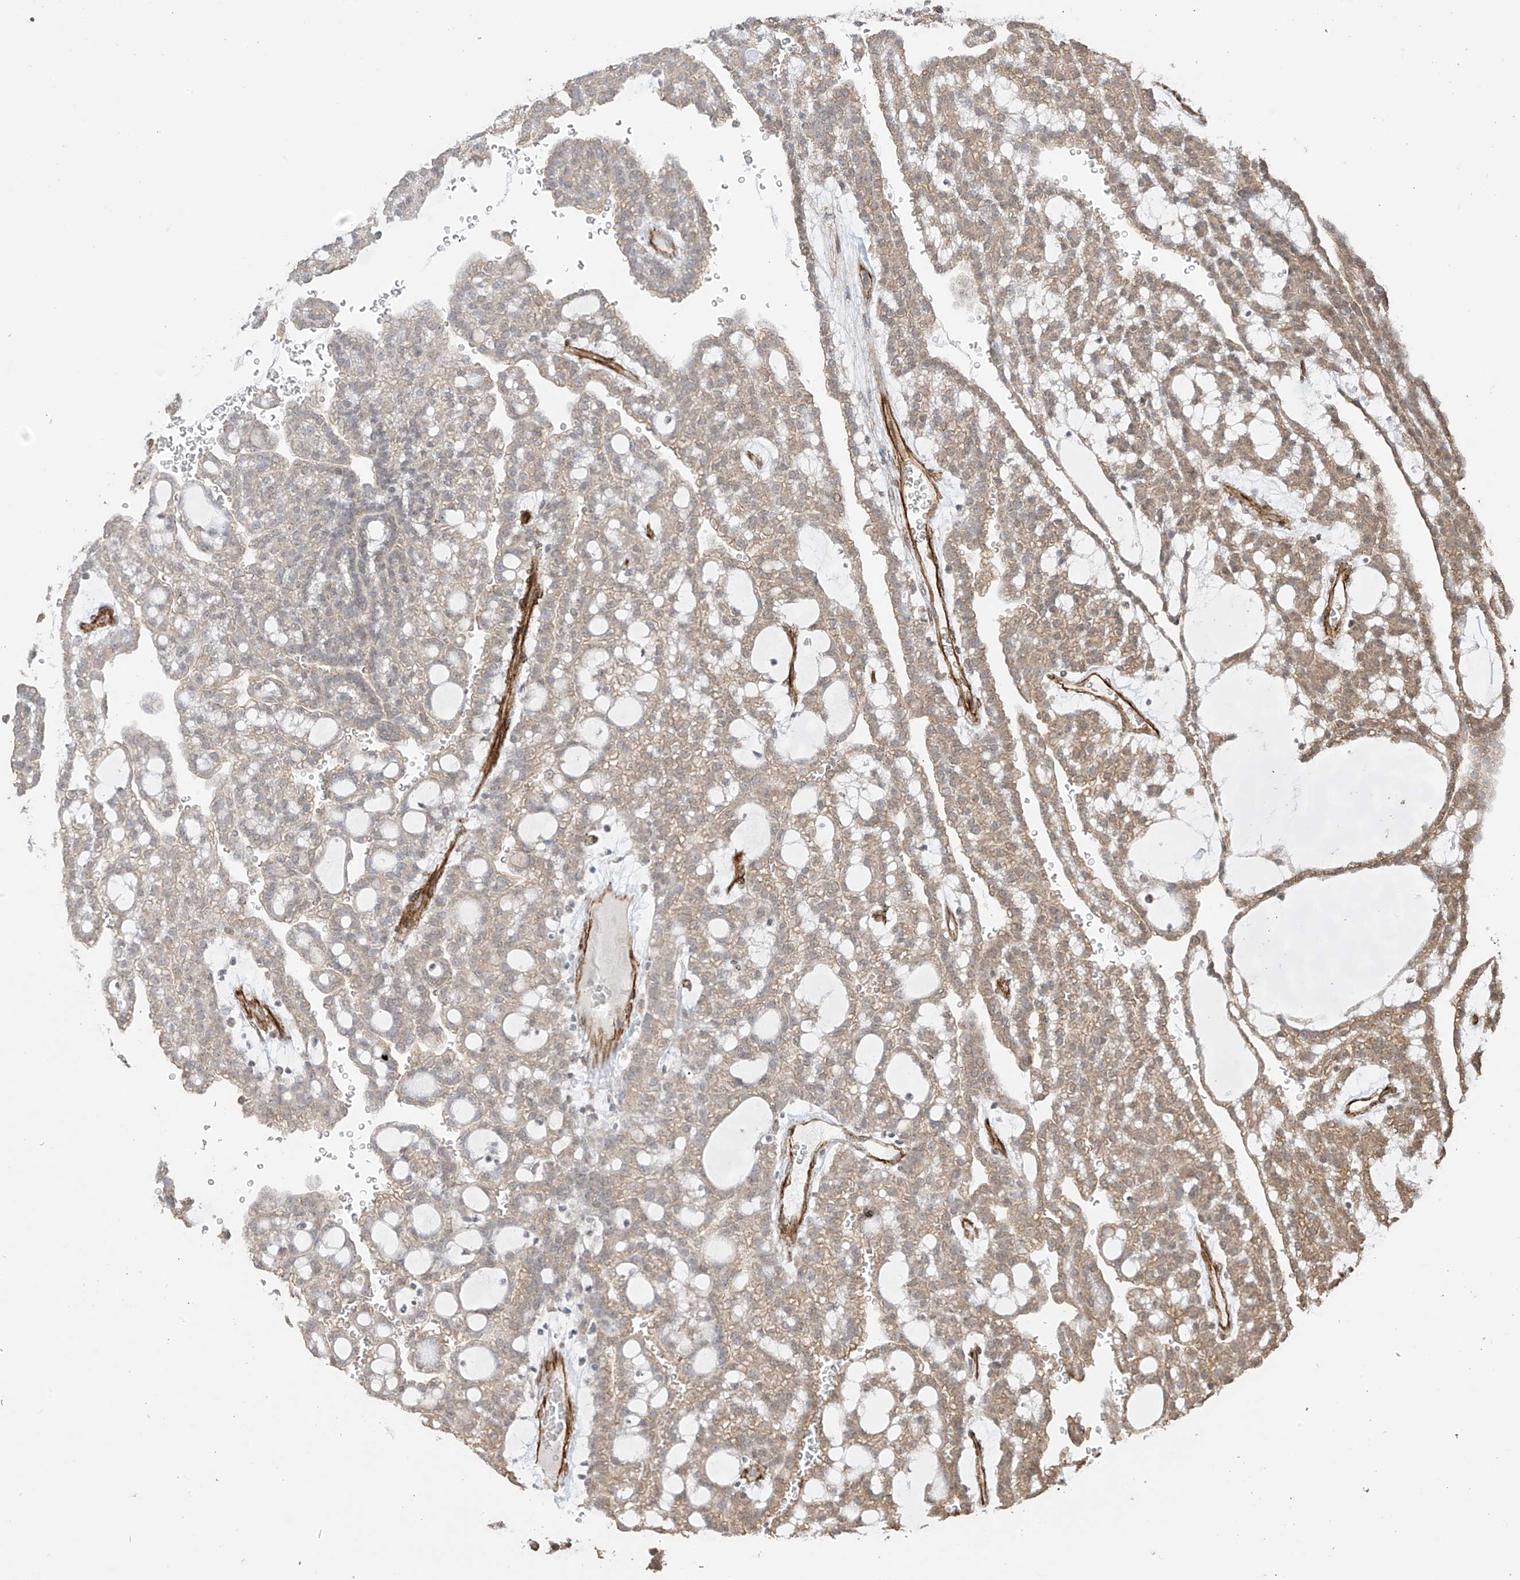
{"staining": {"intensity": "weak", "quantity": "25%-75%", "location": "cytoplasmic/membranous"}, "tissue": "renal cancer", "cell_type": "Tumor cells", "image_type": "cancer", "snomed": [{"axis": "morphology", "description": "Adenocarcinoma, NOS"}, {"axis": "topography", "description": "Kidney"}], "caption": "A micrograph of human renal cancer stained for a protein reveals weak cytoplasmic/membranous brown staining in tumor cells.", "gene": "TTLL5", "patient": {"sex": "male", "age": 63}}